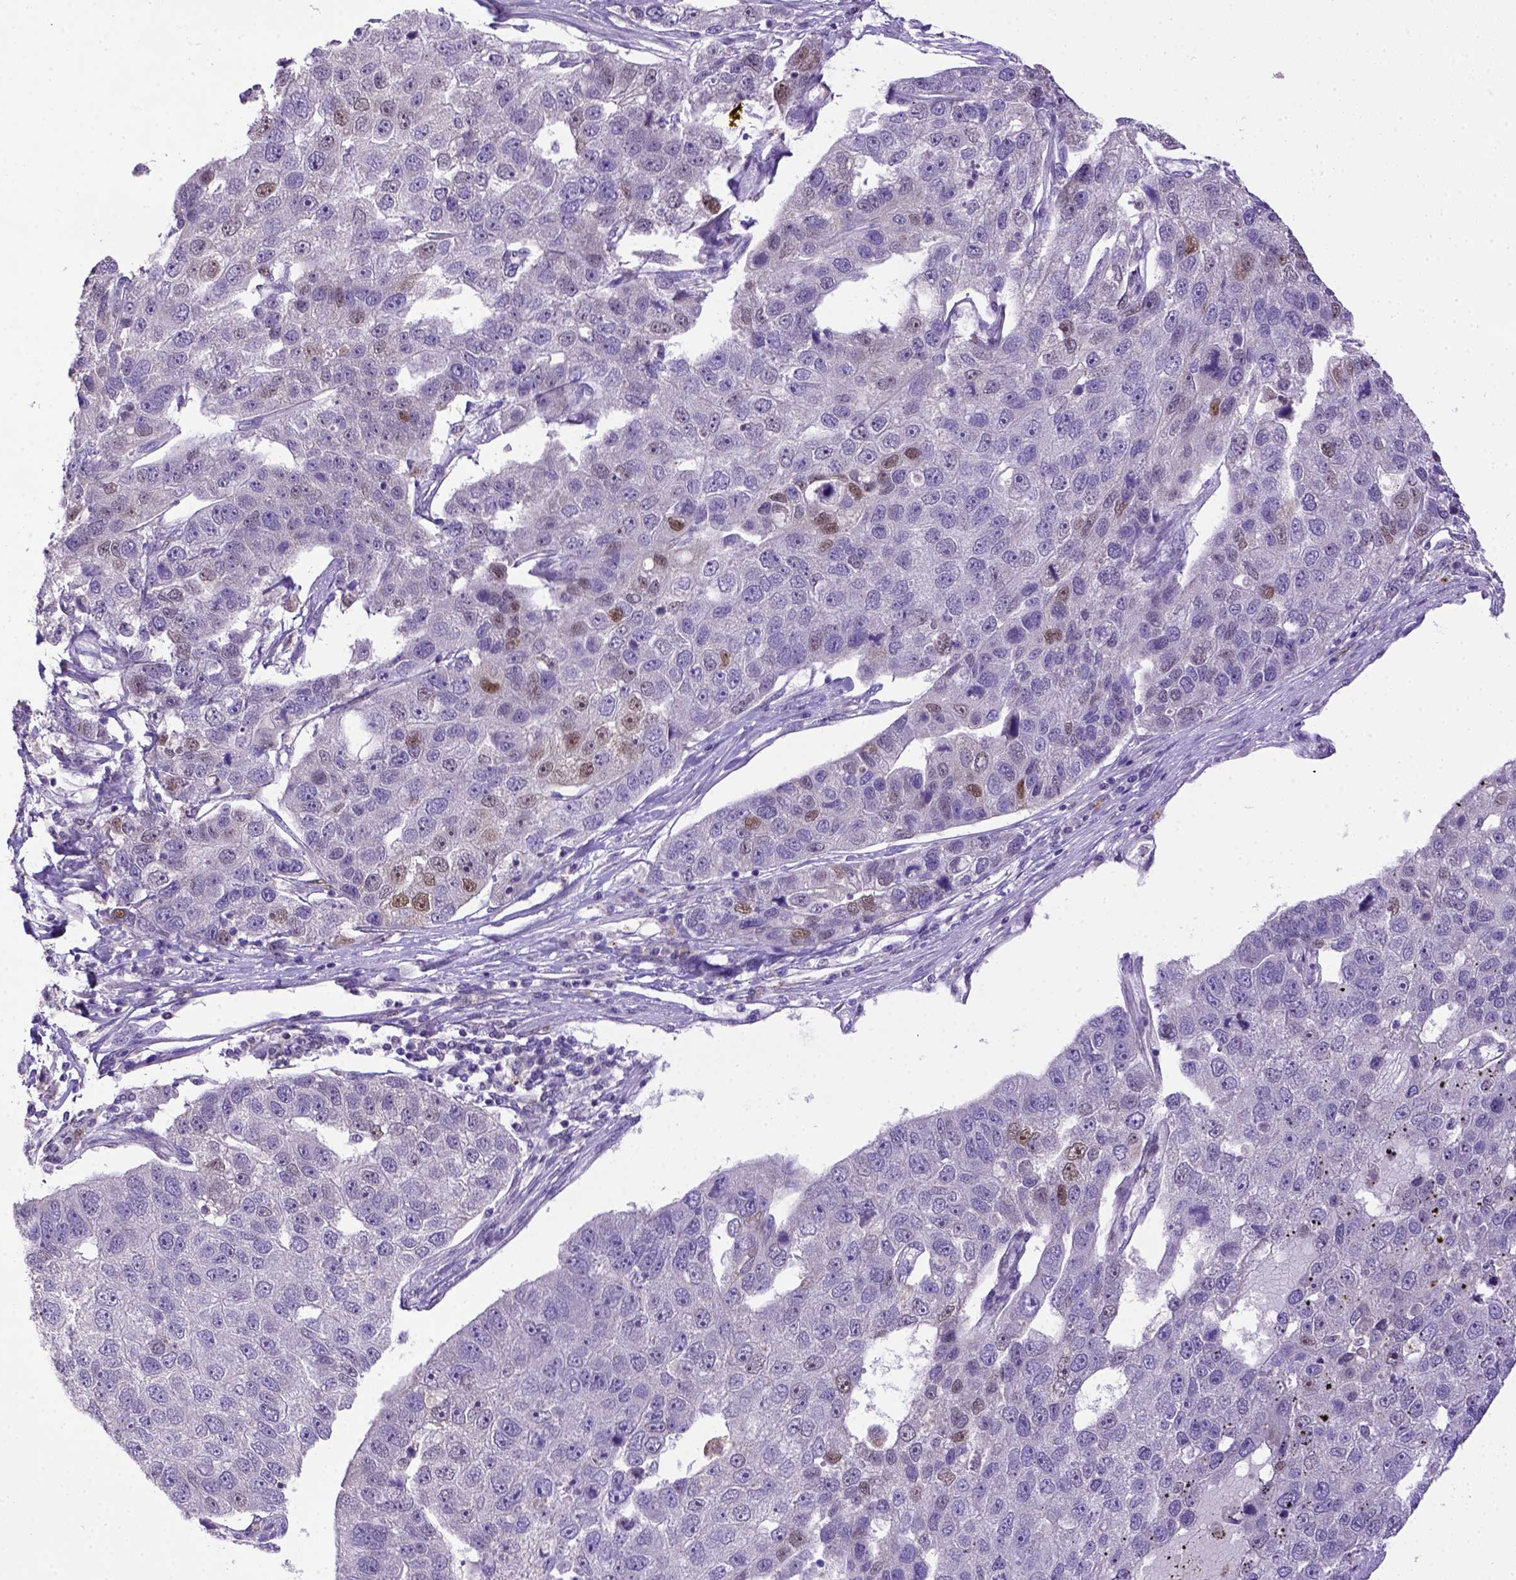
{"staining": {"intensity": "moderate", "quantity": "<25%", "location": "nuclear"}, "tissue": "pancreatic cancer", "cell_type": "Tumor cells", "image_type": "cancer", "snomed": [{"axis": "morphology", "description": "Adenocarcinoma, NOS"}, {"axis": "topography", "description": "Pancreas"}], "caption": "The photomicrograph exhibits a brown stain indicating the presence of a protein in the nuclear of tumor cells in adenocarcinoma (pancreatic).", "gene": "CDKN1A", "patient": {"sex": "female", "age": 61}}